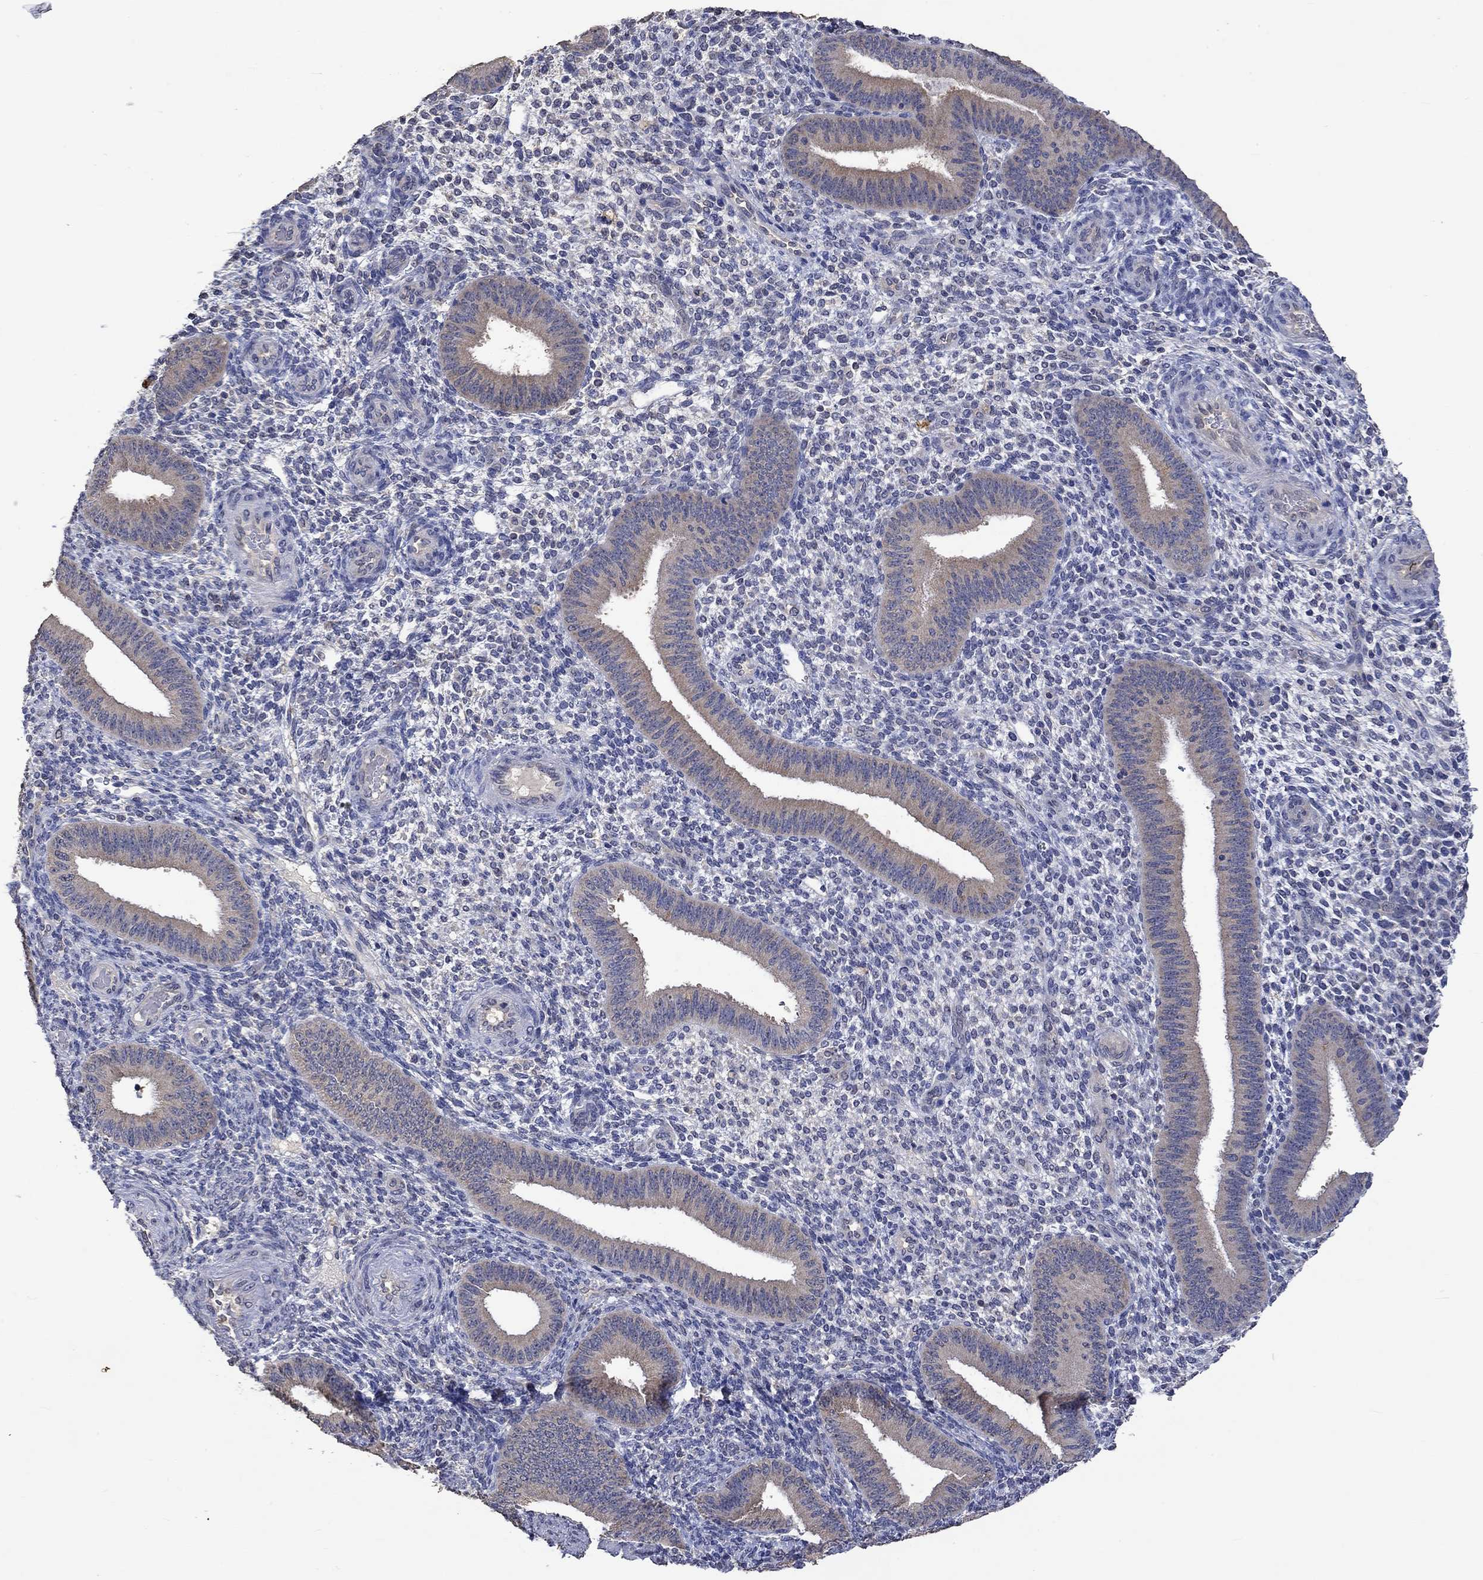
{"staining": {"intensity": "negative", "quantity": "none", "location": "none"}, "tissue": "endometrium", "cell_type": "Cells in endometrial stroma", "image_type": "normal", "snomed": [{"axis": "morphology", "description": "Normal tissue, NOS"}, {"axis": "topography", "description": "Endometrium"}], "caption": "Cells in endometrial stroma are negative for protein expression in benign human endometrium. (DAB immunohistochemistry (IHC) with hematoxylin counter stain).", "gene": "PTPN20", "patient": {"sex": "female", "age": 39}}